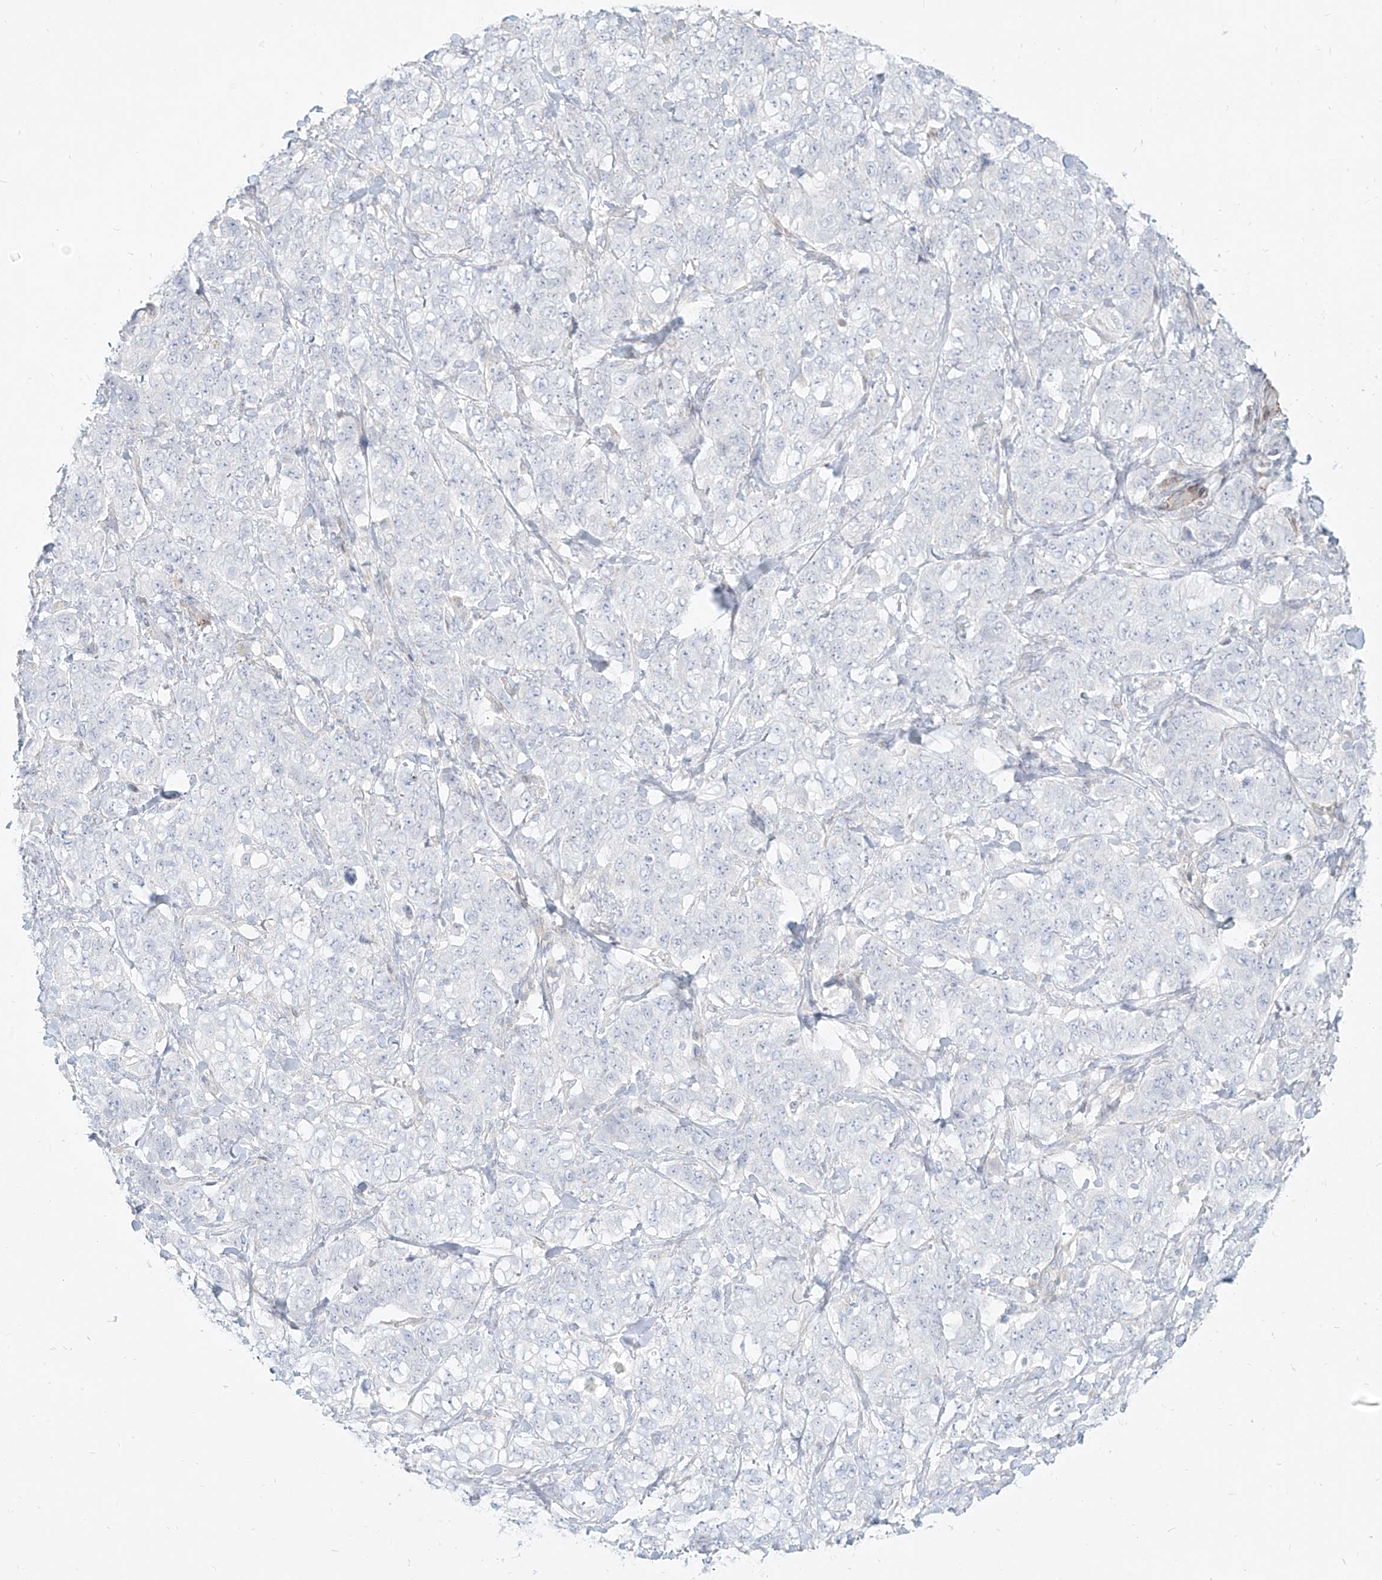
{"staining": {"intensity": "negative", "quantity": "none", "location": "none"}, "tissue": "stomach cancer", "cell_type": "Tumor cells", "image_type": "cancer", "snomed": [{"axis": "morphology", "description": "Adenocarcinoma, NOS"}, {"axis": "topography", "description": "Stomach"}], "caption": "There is no significant expression in tumor cells of stomach cancer (adenocarcinoma).", "gene": "ITPKB", "patient": {"sex": "male", "age": 48}}